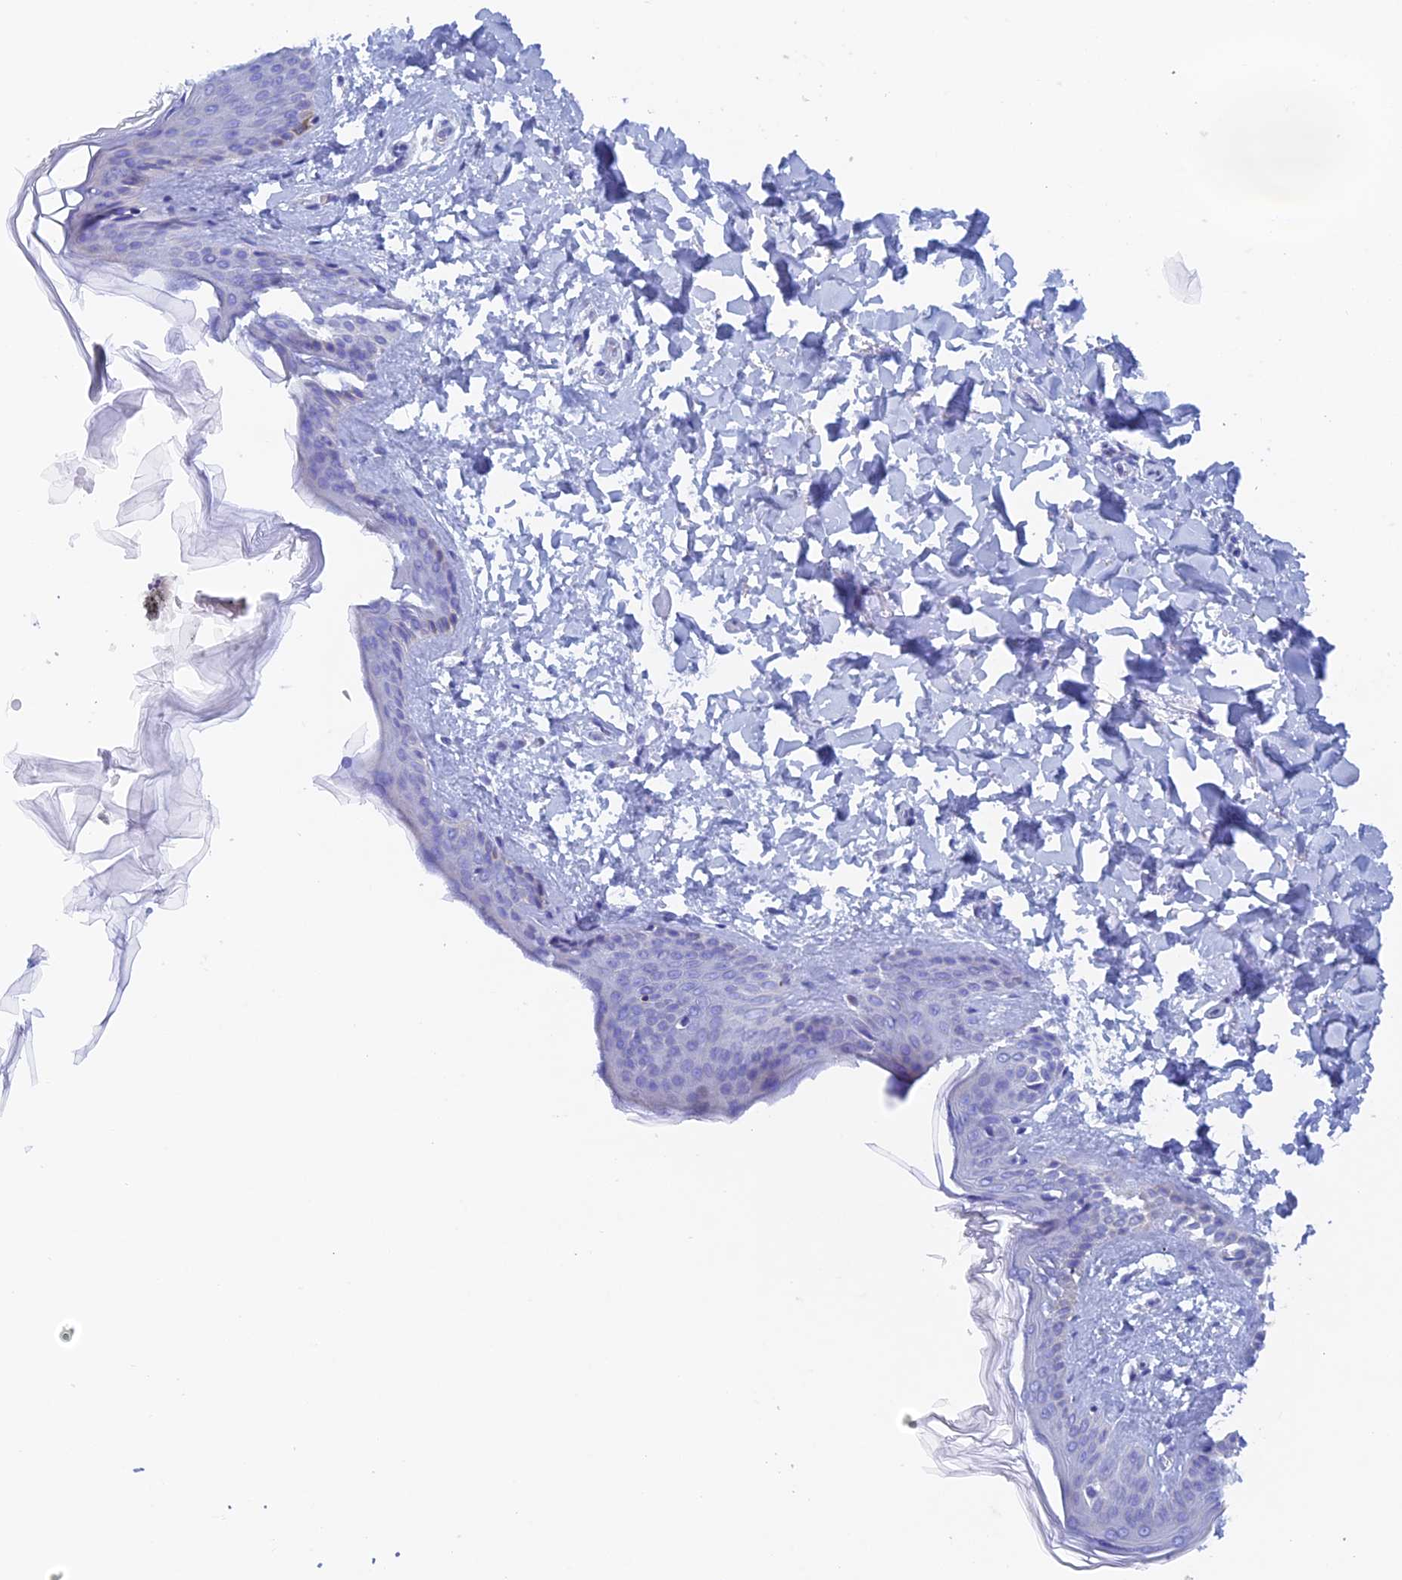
{"staining": {"intensity": "negative", "quantity": "none", "location": "none"}, "tissue": "skin", "cell_type": "Fibroblasts", "image_type": "normal", "snomed": [{"axis": "morphology", "description": "Normal tissue, NOS"}, {"axis": "topography", "description": "Skin"}], "caption": "This is an immunohistochemistry (IHC) photomicrograph of unremarkable human skin. There is no positivity in fibroblasts.", "gene": "PSMC3IP", "patient": {"sex": "female", "age": 17}}